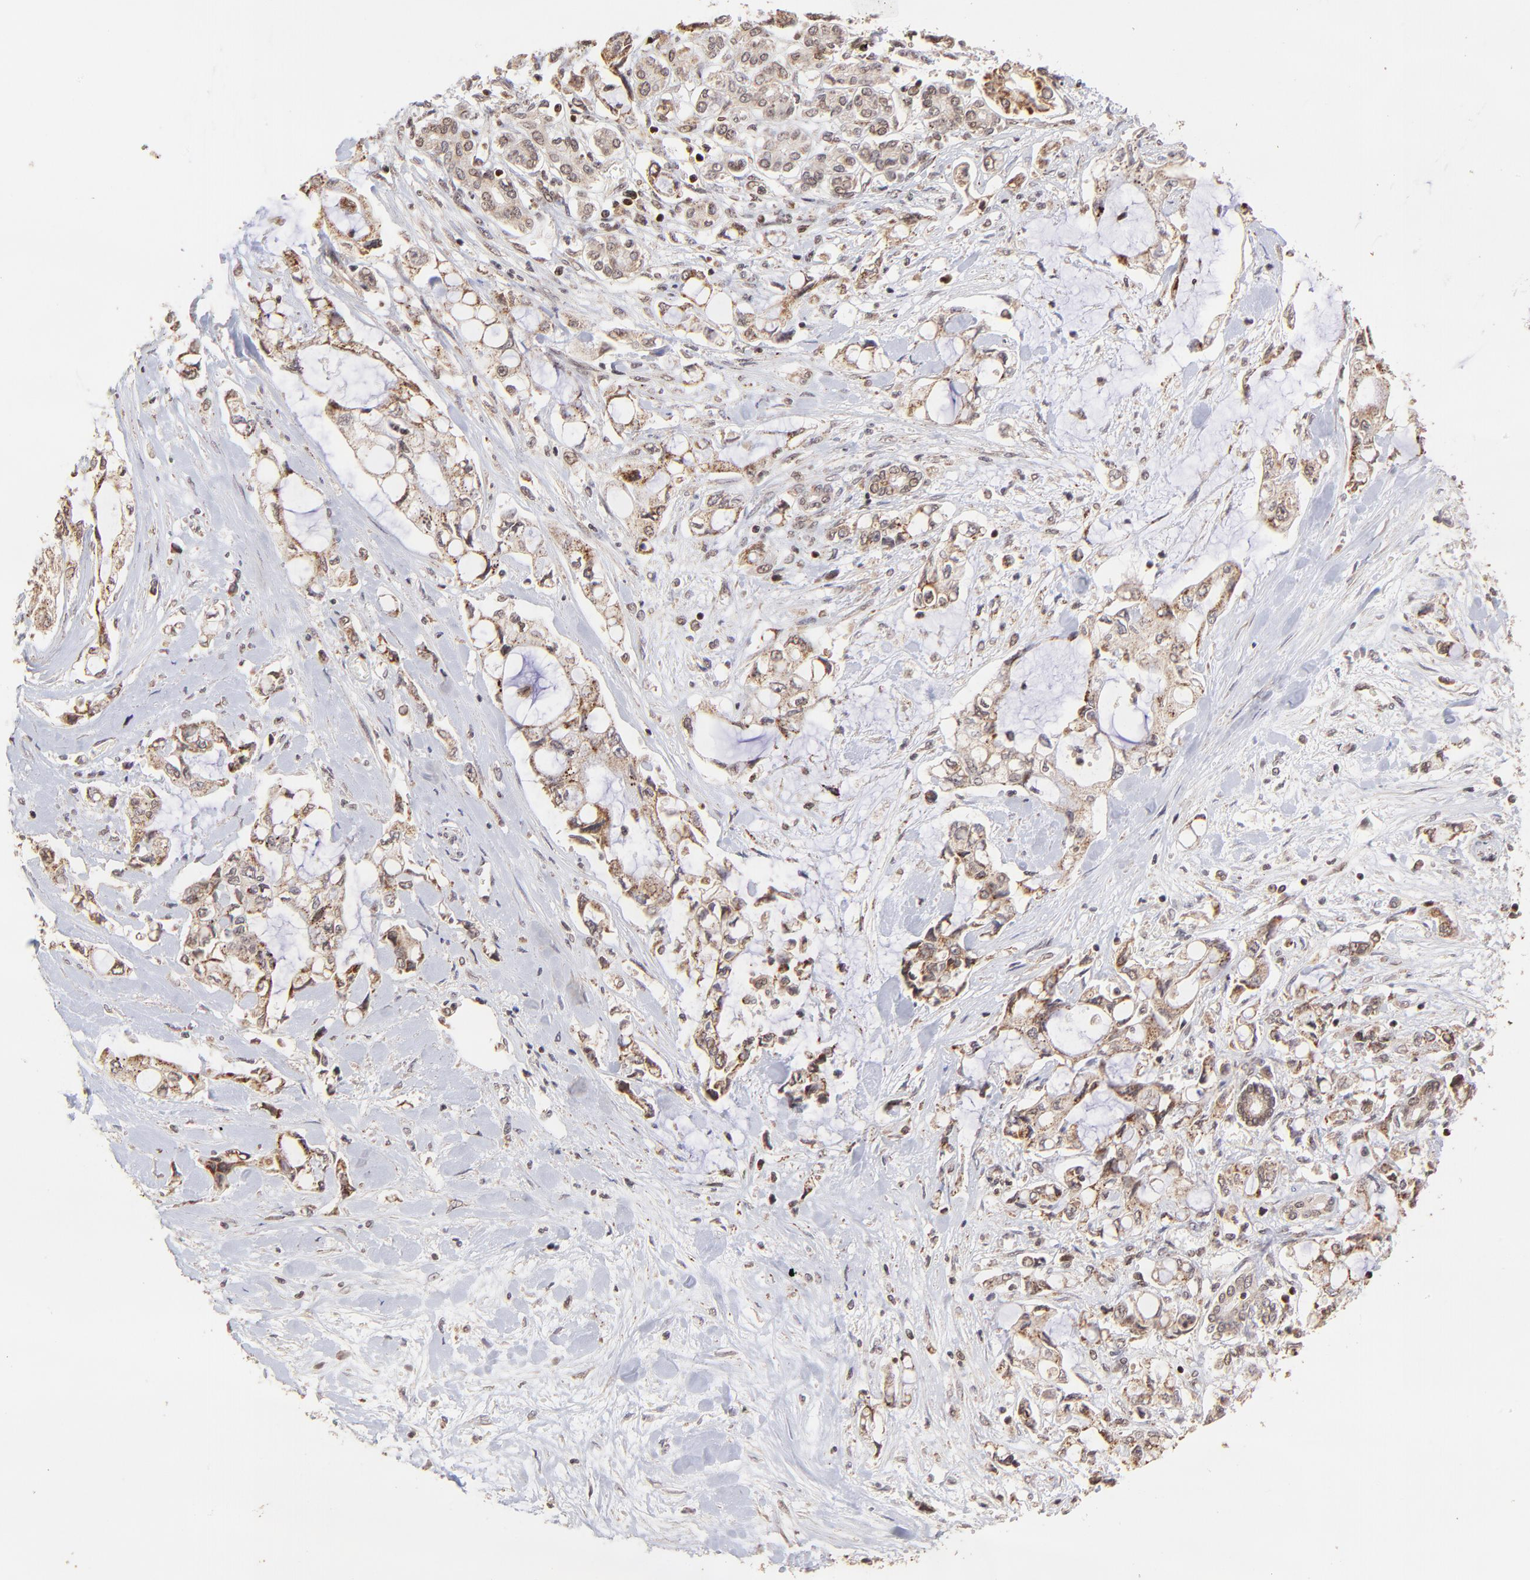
{"staining": {"intensity": "moderate", "quantity": ">75%", "location": "cytoplasmic/membranous"}, "tissue": "pancreatic cancer", "cell_type": "Tumor cells", "image_type": "cancer", "snomed": [{"axis": "morphology", "description": "Adenocarcinoma, NOS"}, {"axis": "topography", "description": "Pancreas"}], "caption": "Immunohistochemical staining of adenocarcinoma (pancreatic) shows moderate cytoplasmic/membranous protein expression in about >75% of tumor cells. Nuclei are stained in blue.", "gene": "MED15", "patient": {"sex": "female", "age": 70}}